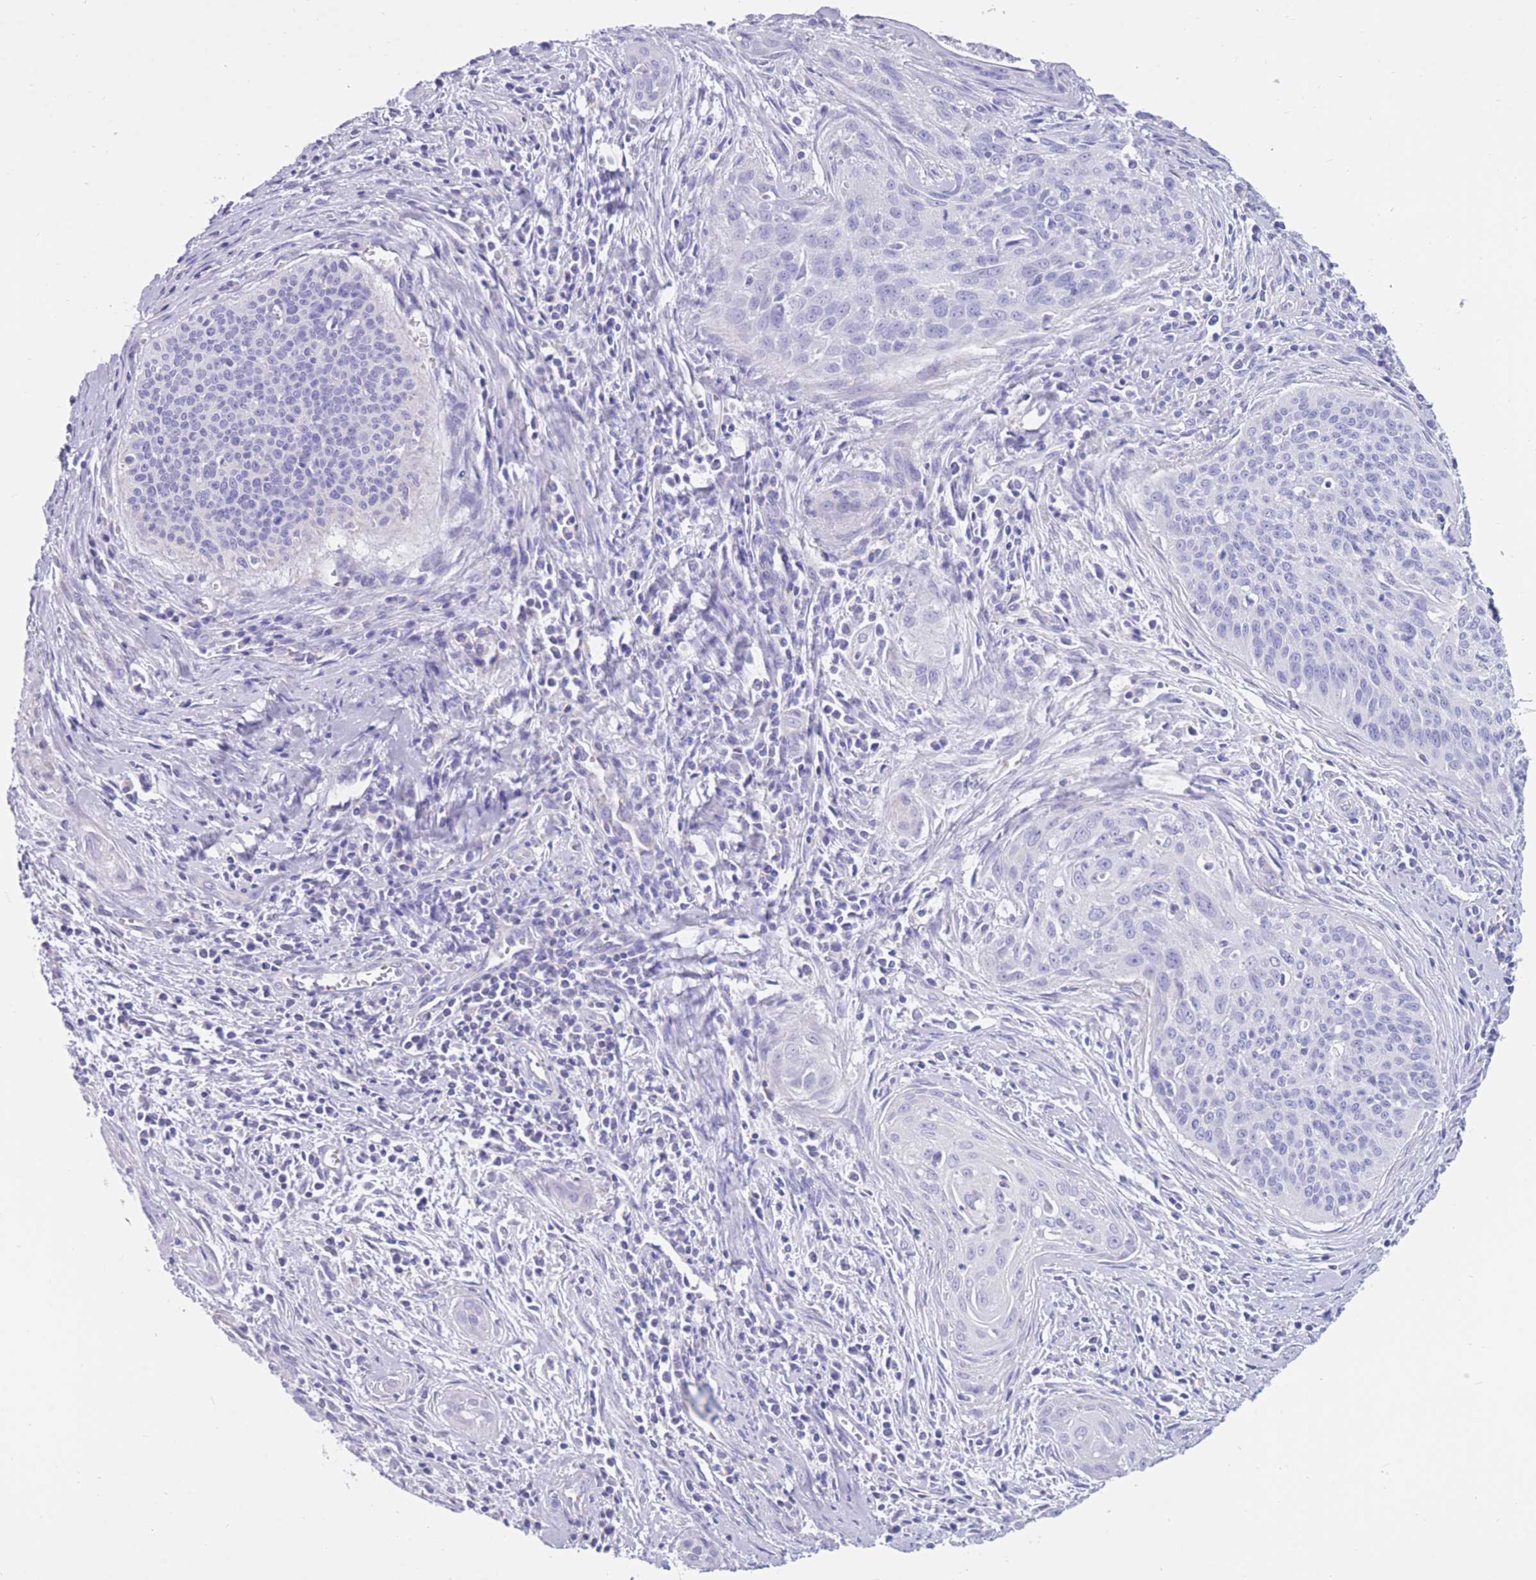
{"staining": {"intensity": "negative", "quantity": "none", "location": "none"}, "tissue": "cervical cancer", "cell_type": "Tumor cells", "image_type": "cancer", "snomed": [{"axis": "morphology", "description": "Squamous cell carcinoma, NOS"}, {"axis": "topography", "description": "Cervix"}], "caption": "A micrograph of human squamous cell carcinoma (cervical) is negative for staining in tumor cells.", "gene": "INTS2", "patient": {"sex": "female", "age": 55}}